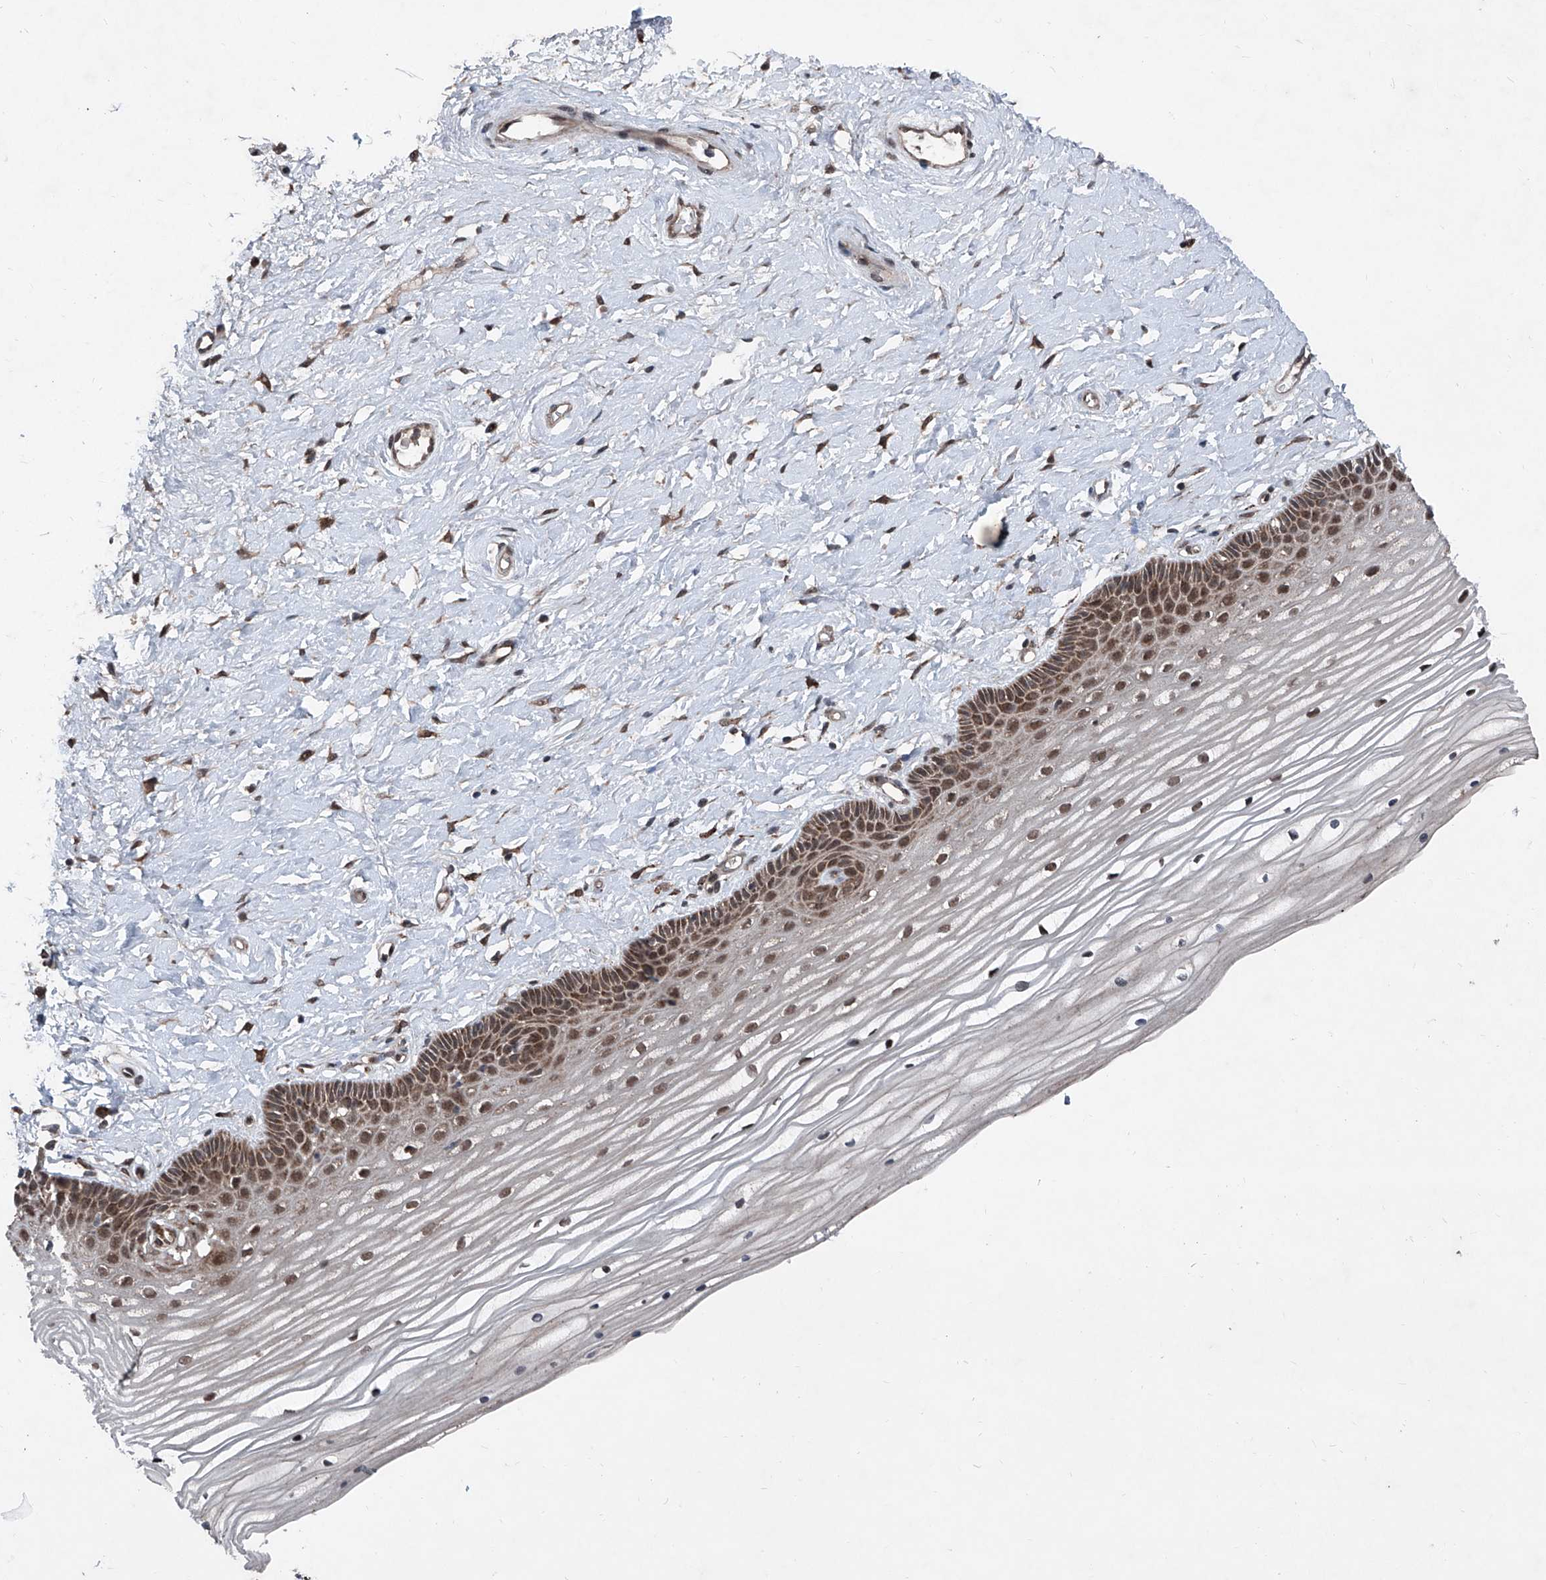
{"staining": {"intensity": "strong", "quantity": ">75%", "location": "cytoplasmic/membranous,nuclear"}, "tissue": "vagina", "cell_type": "Squamous epithelial cells", "image_type": "normal", "snomed": [{"axis": "morphology", "description": "Normal tissue, NOS"}, {"axis": "topography", "description": "Vagina"}, {"axis": "topography", "description": "Cervix"}], "caption": "Immunohistochemical staining of benign vagina displays strong cytoplasmic/membranous,nuclear protein staining in about >75% of squamous epithelial cells. (Brightfield microscopy of DAB IHC at high magnification).", "gene": "COA7", "patient": {"sex": "female", "age": 40}}